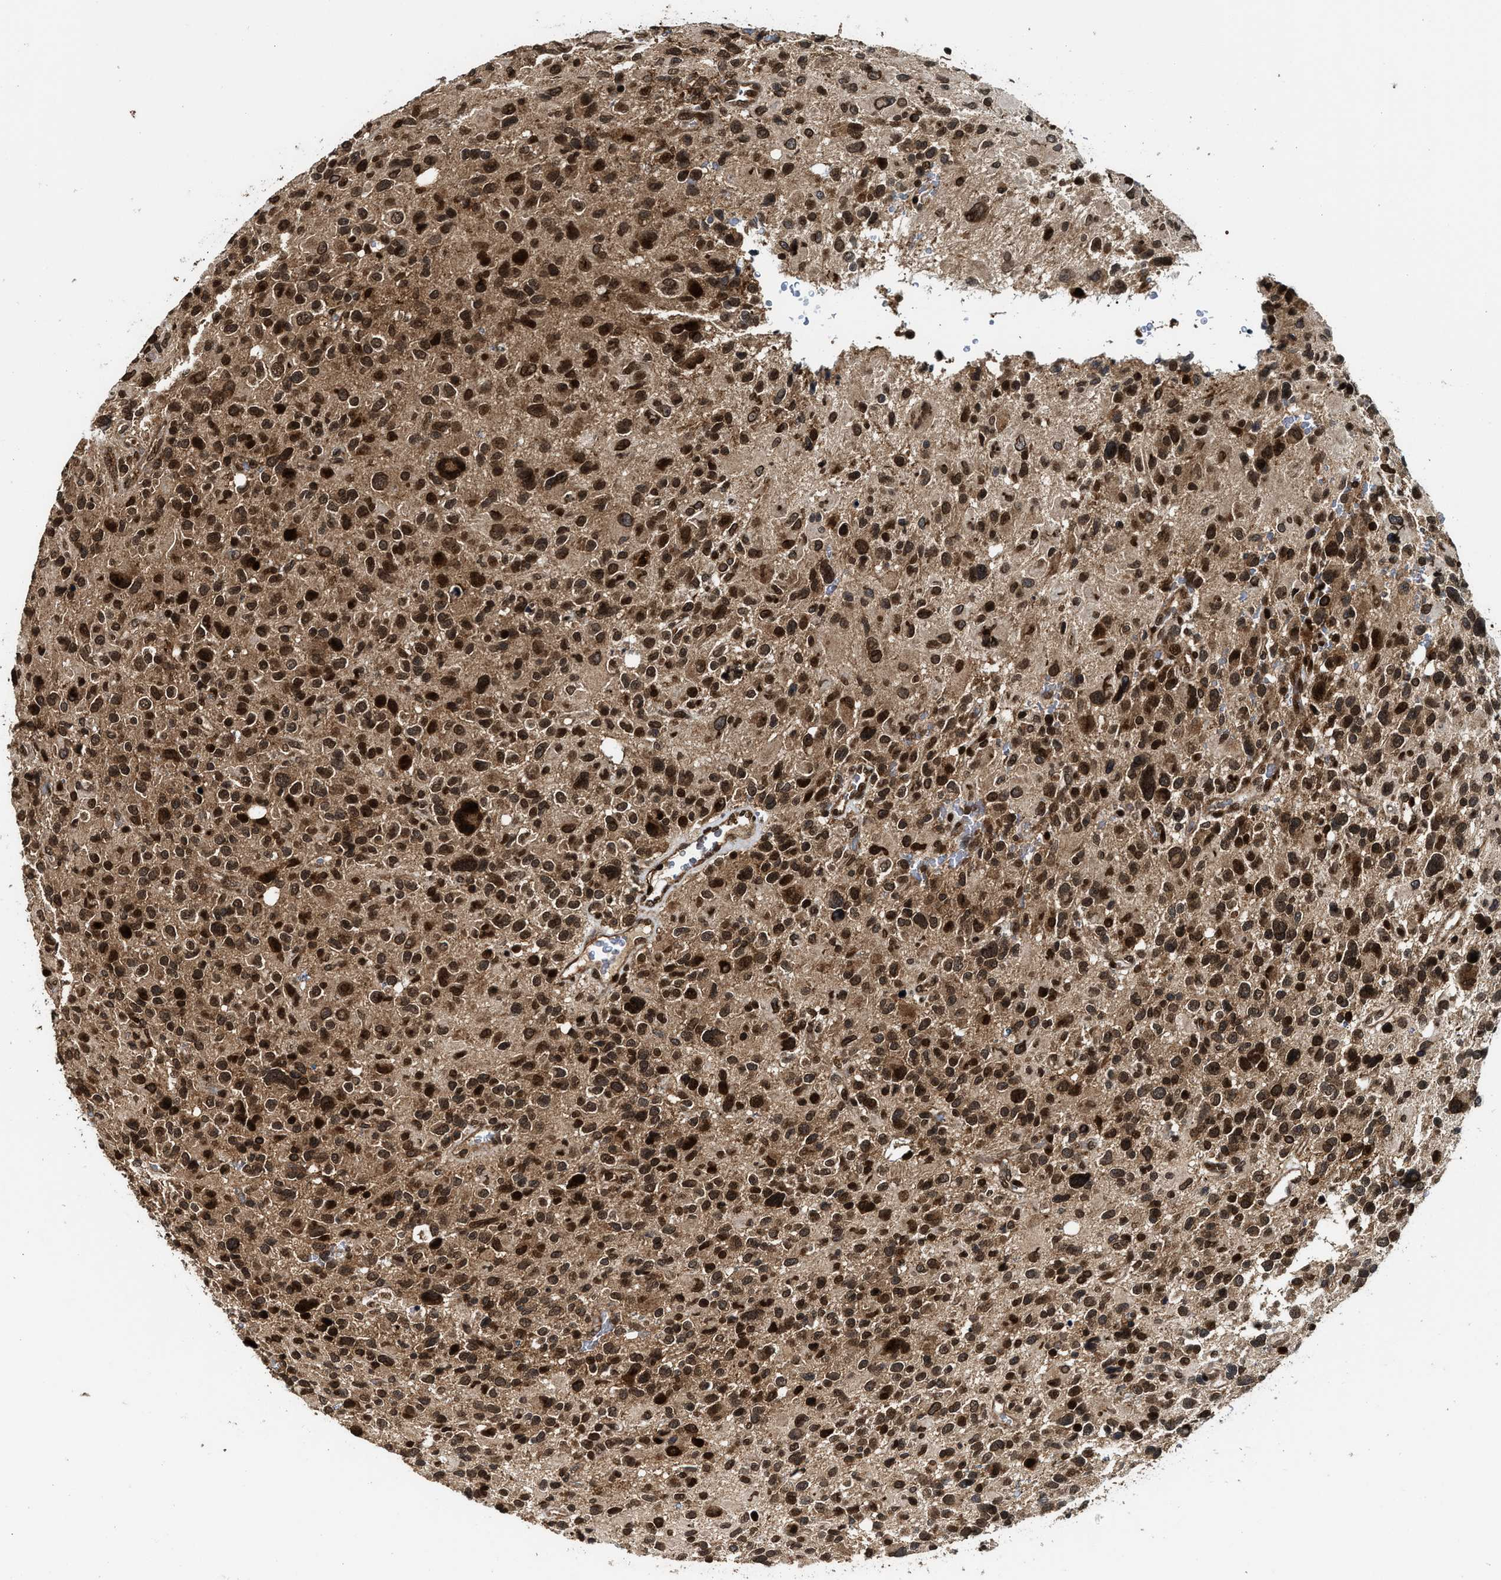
{"staining": {"intensity": "strong", "quantity": ">75%", "location": "nuclear"}, "tissue": "glioma", "cell_type": "Tumor cells", "image_type": "cancer", "snomed": [{"axis": "morphology", "description": "Glioma, malignant, High grade"}, {"axis": "topography", "description": "Brain"}], "caption": "High-power microscopy captured an immunohistochemistry (IHC) histopathology image of glioma, revealing strong nuclear staining in approximately >75% of tumor cells.", "gene": "MDM2", "patient": {"sex": "male", "age": 48}}